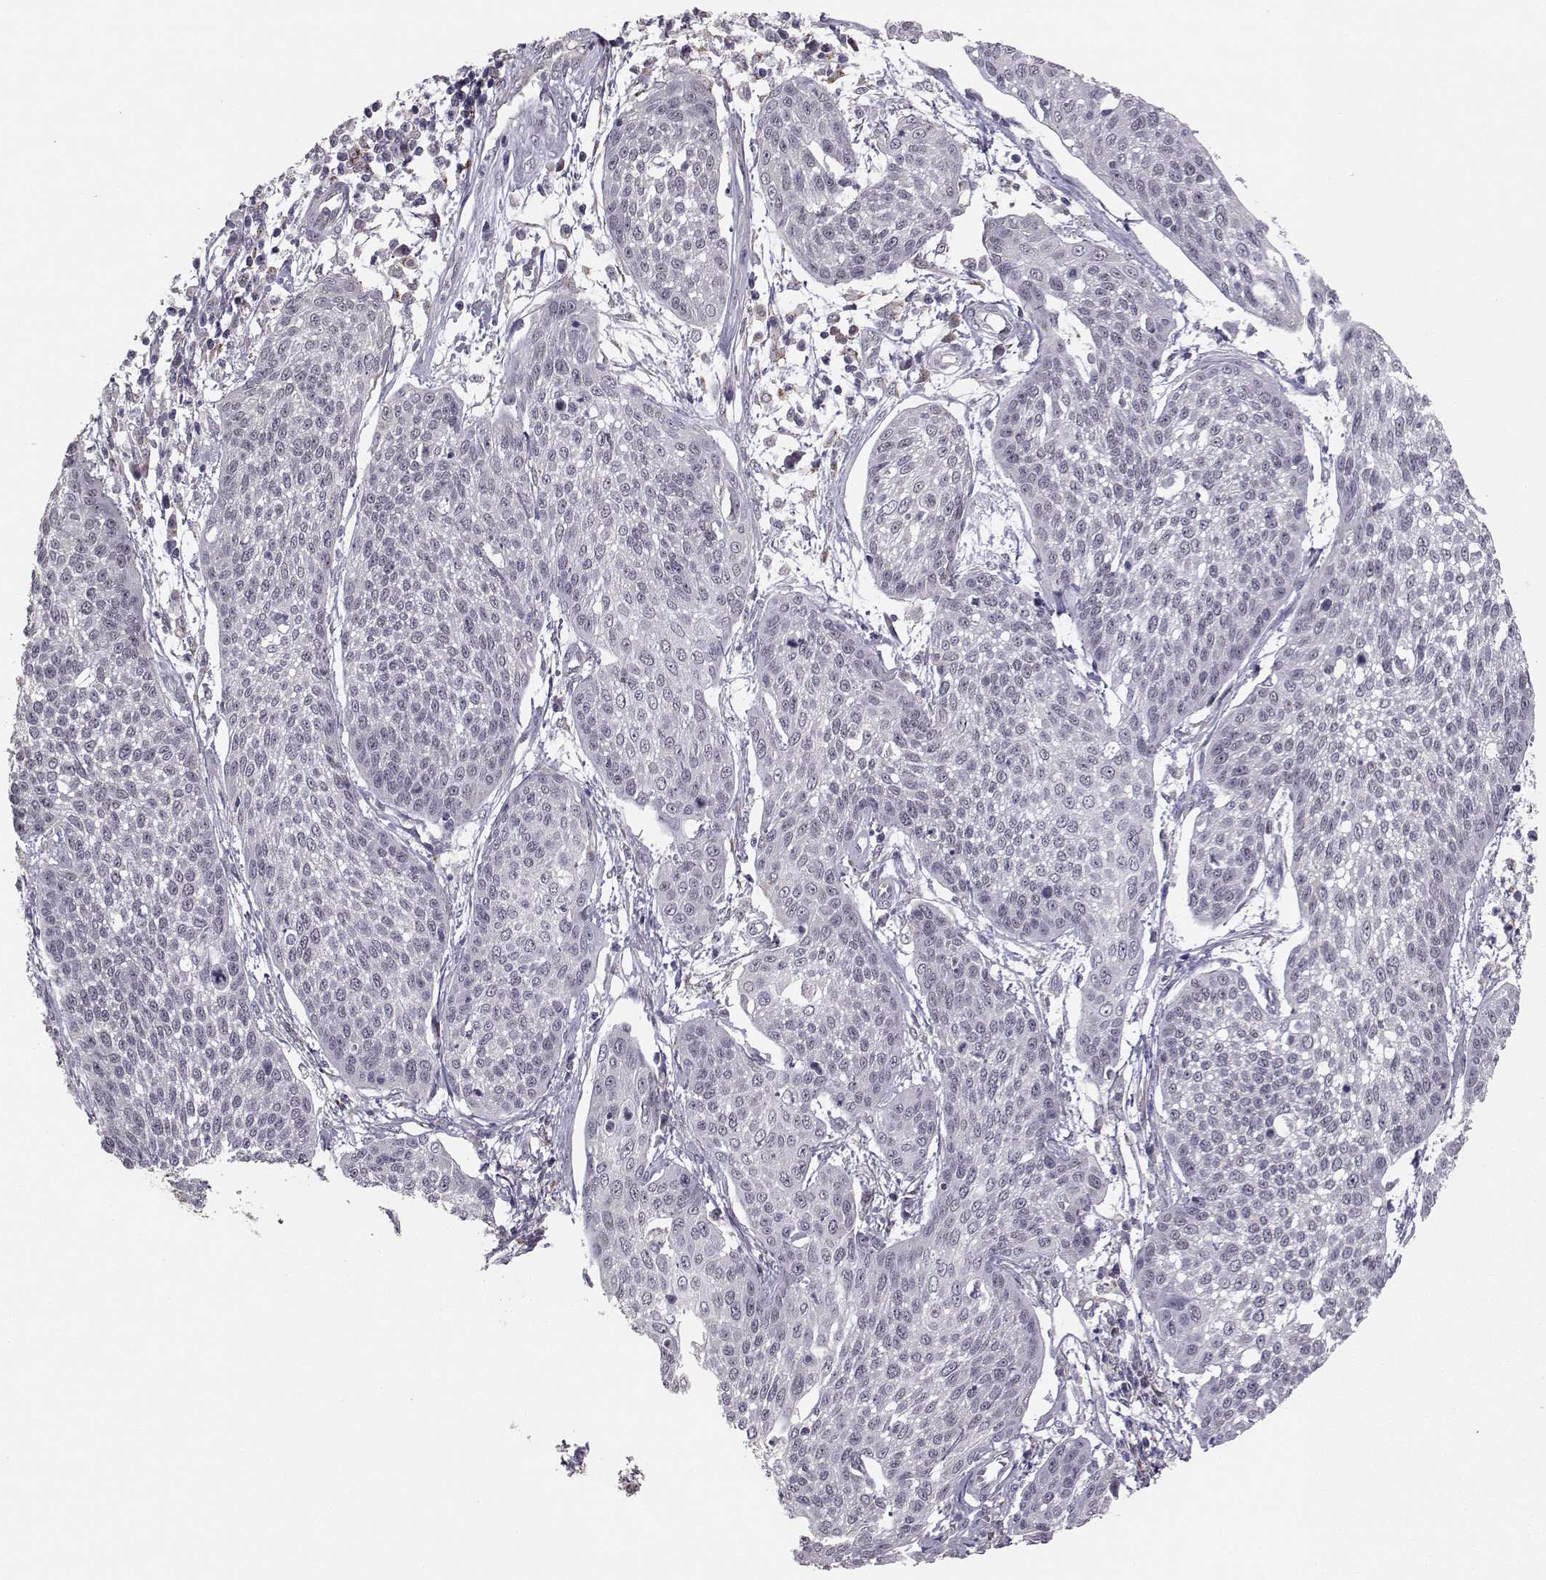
{"staining": {"intensity": "negative", "quantity": "none", "location": "none"}, "tissue": "cervical cancer", "cell_type": "Tumor cells", "image_type": "cancer", "snomed": [{"axis": "morphology", "description": "Squamous cell carcinoma, NOS"}, {"axis": "topography", "description": "Cervix"}], "caption": "Tumor cells show no significant protein staining in cervical cancer. Nuclei are stained in blue.", "gene": "KIF13B", "patient": {"sex": "female", "age": 34}}